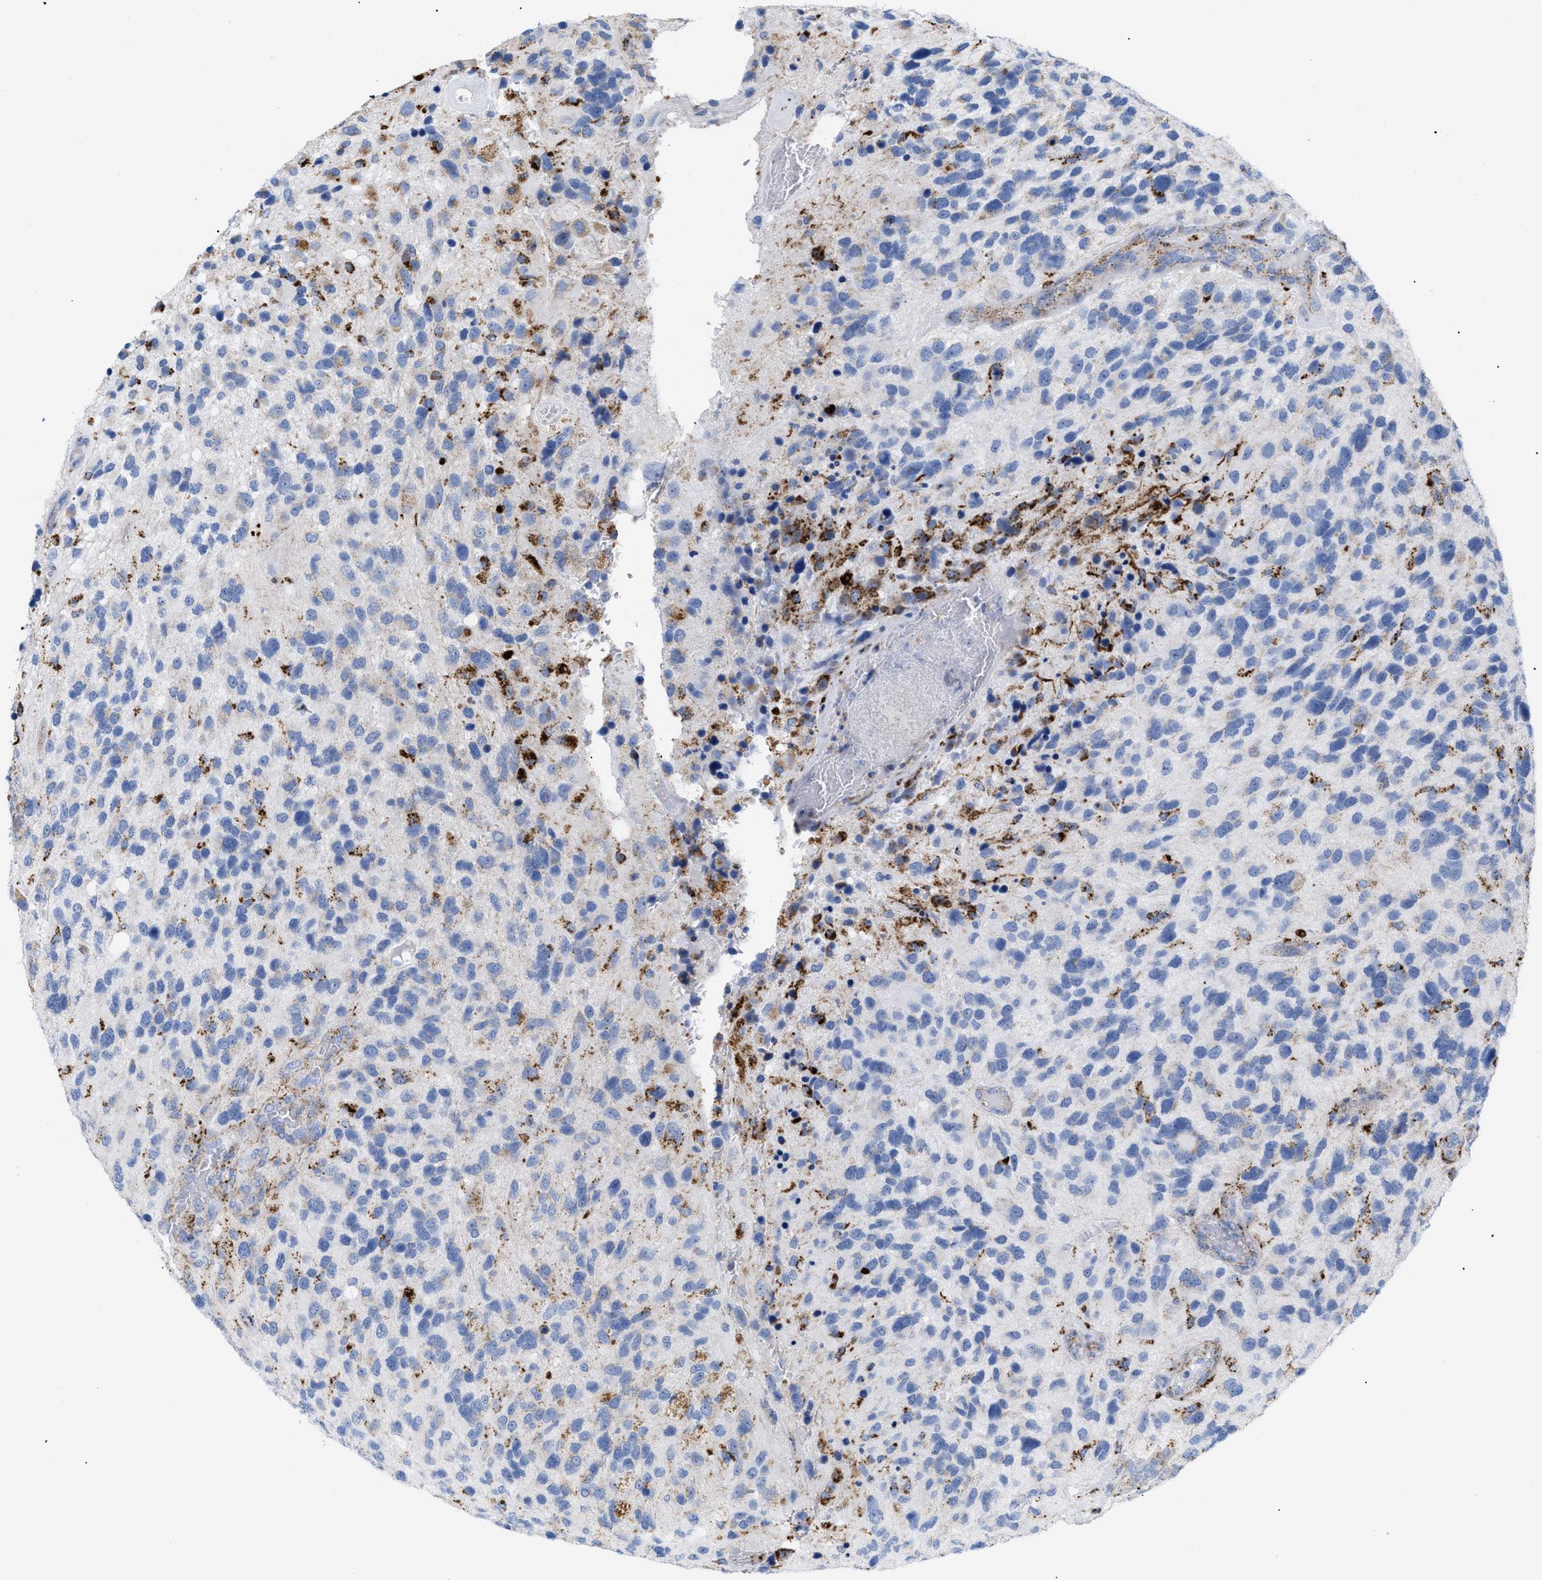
{"staining": {"intensity": "strong", "quantity": "<25%", "location": "cytoplasmic/membranous"}, "tissue": "glioma", "cell_type": "Tumor cells", "image_type": "cancer", "snomed": [{"axis": "morphology", "description": "Glioma, malignant, High grade"}, {"axis": "topography", "description": "Brain"}], "caption": "High-grade glioma (malignant) stained with a protein marker demonstrates strong staining in tumor cells.", "gene": "DRAM2", "patient": {"sex": "female", "age": 58}}